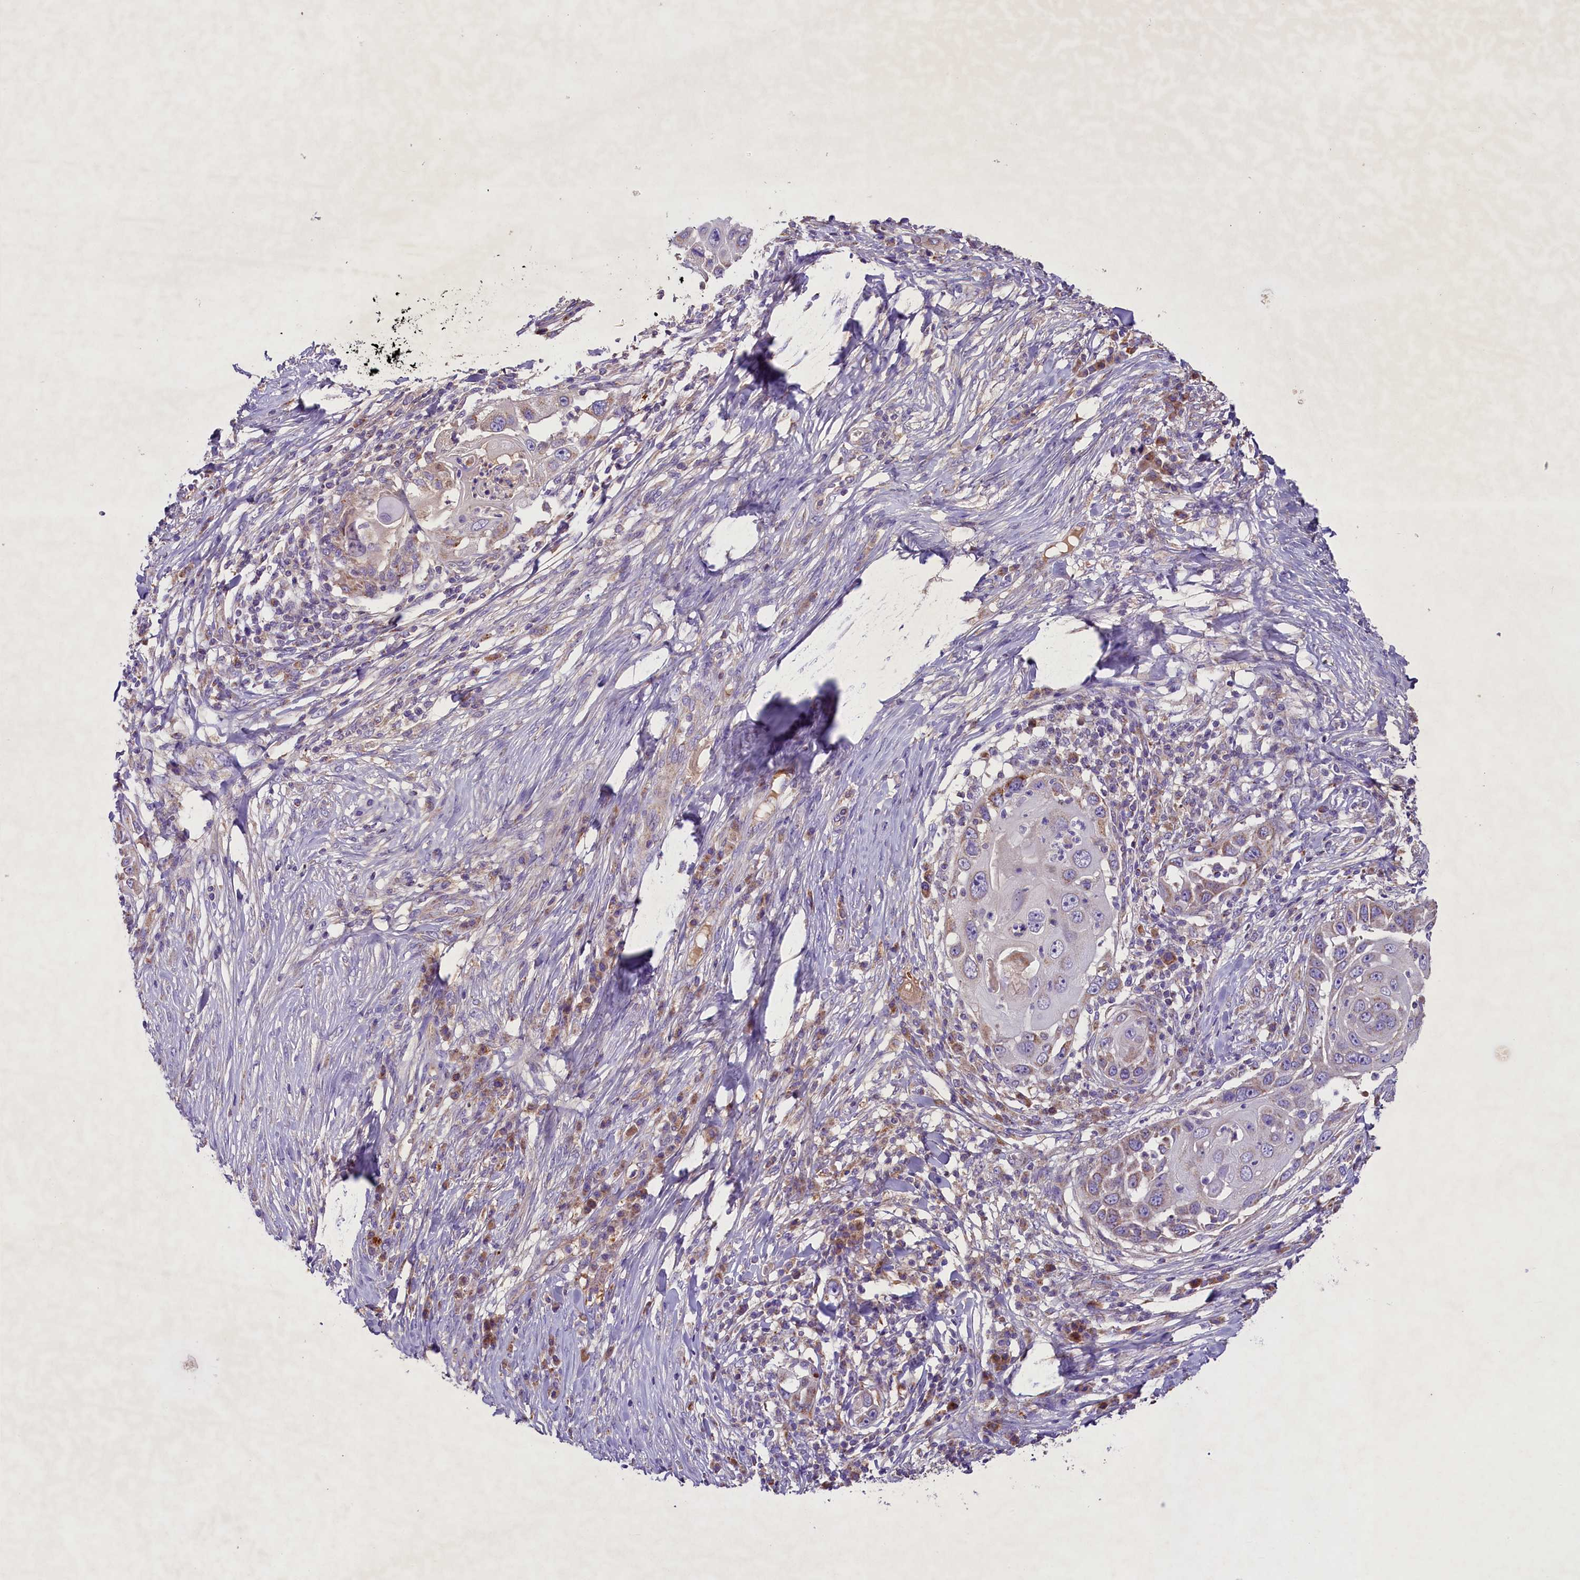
{"staining": {"intensity": "negative", "quantity": "none", "location": "none"}, "tissue": "skin cancer", "cell_type": "Tumor cells", "image_type": "cancer", "snomed": [{"axis": "morphology", "description": "Squamous cell carcinoma, NOS"}, {"axis": "topography", "description": "Skin"}], "caption": "There is no significant staining in tumor cells of squamous cell carcinoma (skin). Nuclei are stained in blue.", "gene": "PMPCB", "patient": {"sex": "female", "age": 44}}